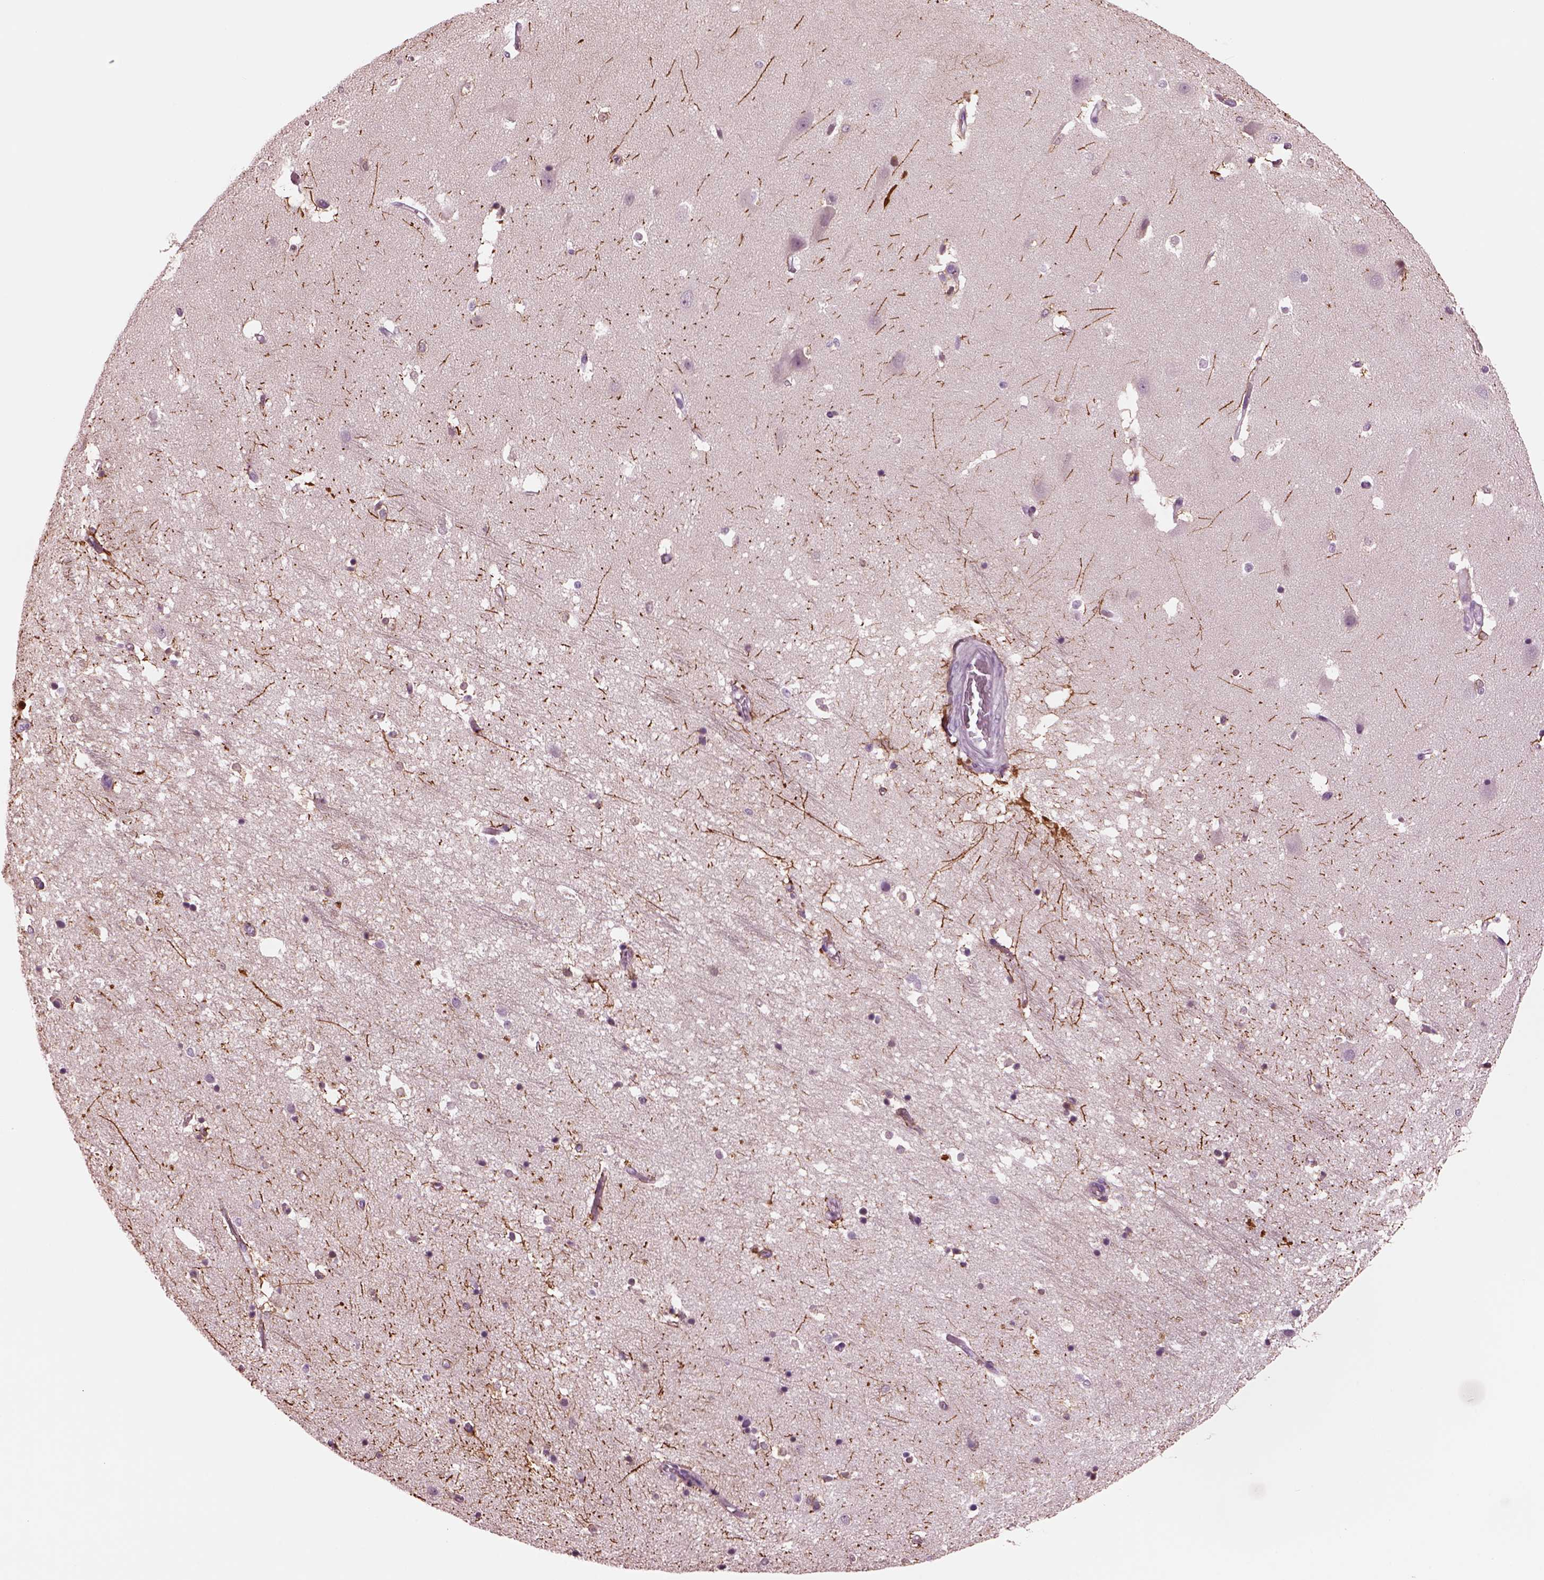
{"staining": {"intensity": "strong", "quantity": "<25%", "location": "cytoplasmic/membranous"}, "tissue": "hippocampus", "cell_type": "Glial cells", "image_type": "normal", "snomed": [{"axis": "morphology", "description": "Normal tissue, NOS"}, {"axis": "topography", "description": "Hippocampus"}], "caption": "Hippocampus stained for a protein exhibits strong cytoplasmic/membranous positivity in glial cells.", "gene": "SHTN1", "patient": {"sex": "male", "age": 44}}